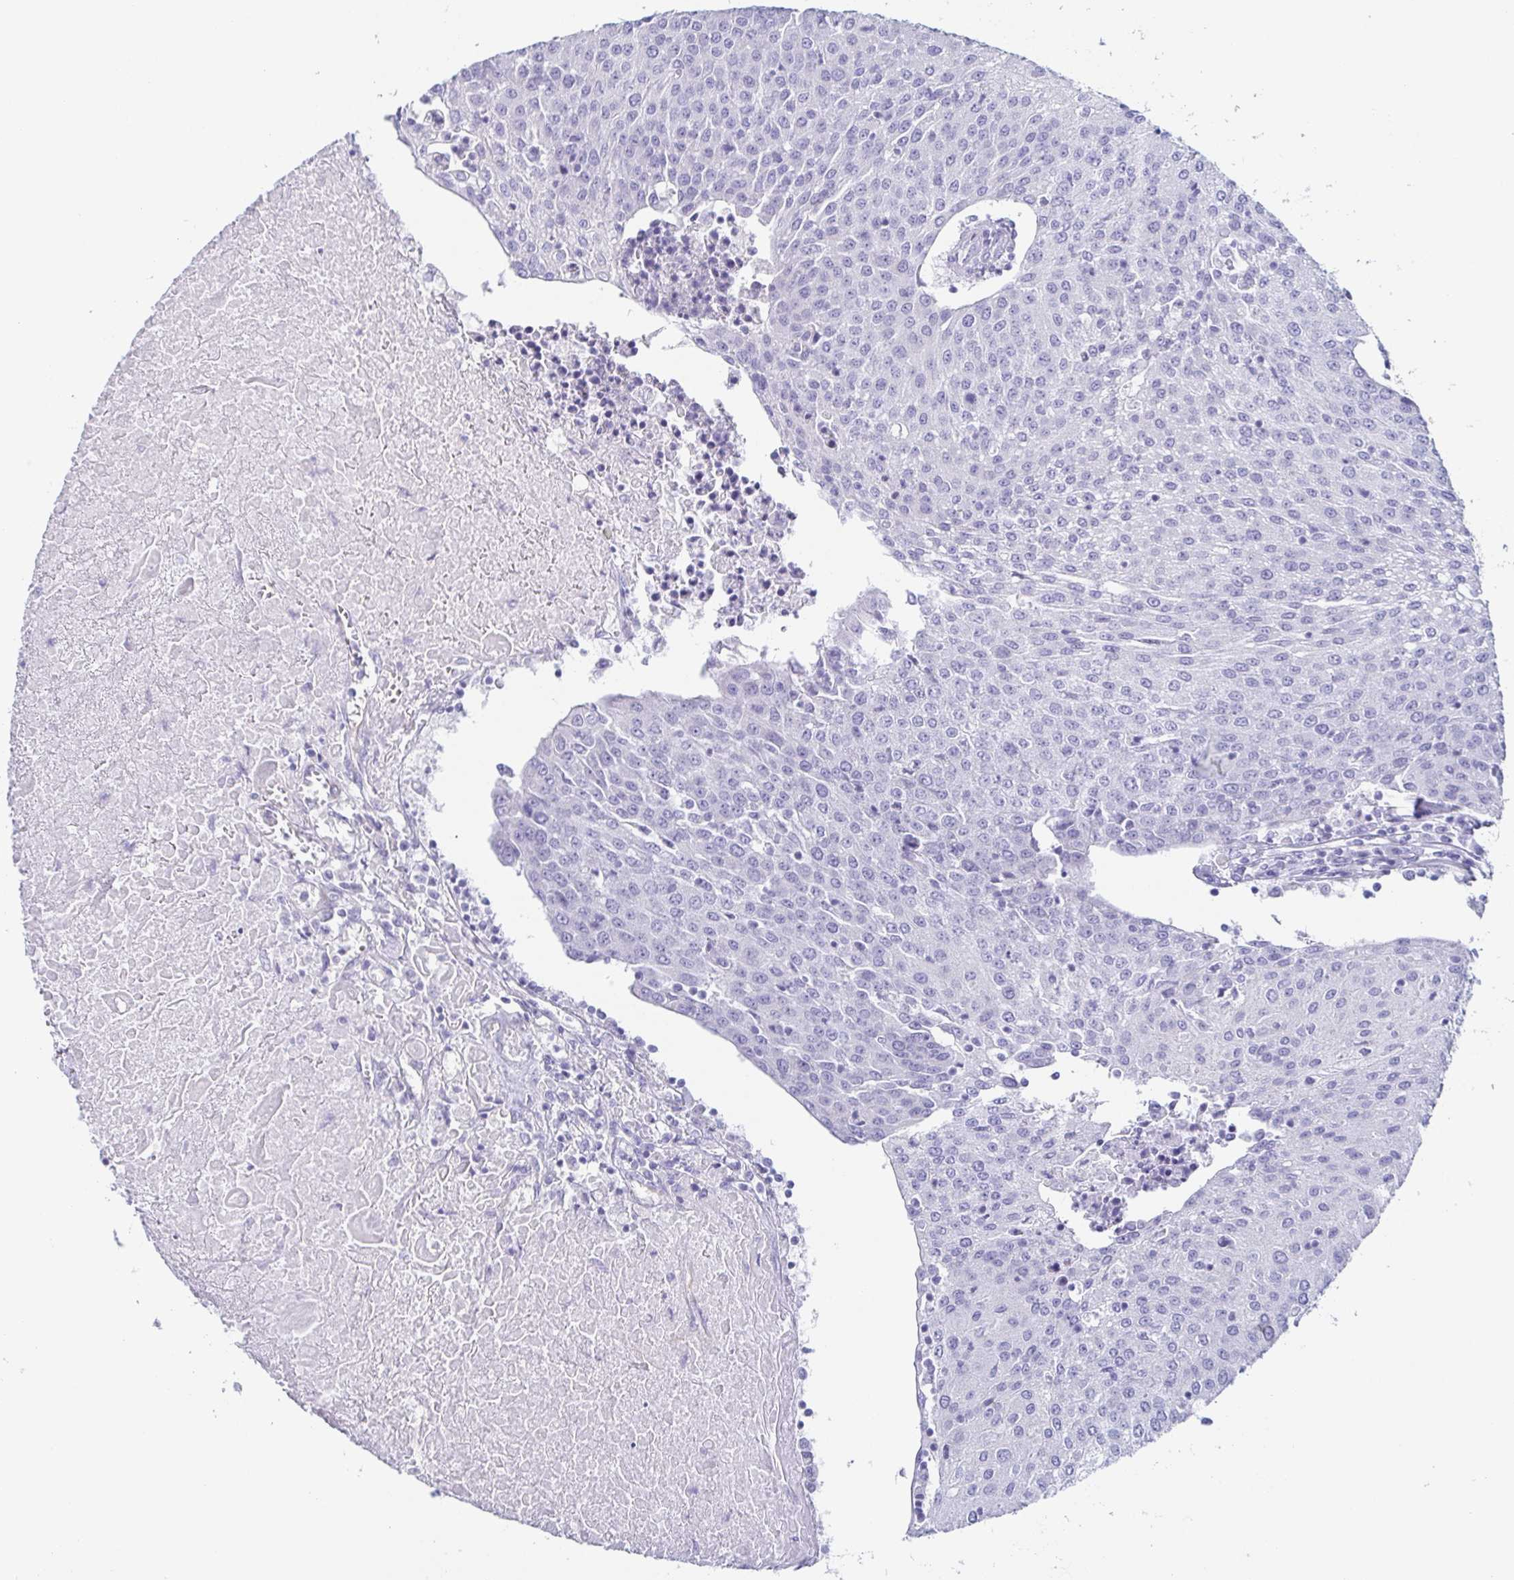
{"staining": {"intensity": "negative", "quantity": "none", "location": "none"}, "tissue": "urothelial cancer", "cell_type": "Tumor cells", "image_type": "cancer", "snomed": [{"axis": "morphology", "description": "Urothelial carcinoma, High grade"}, {"axis": "topography", "description": "Urinary bladder"}], "caption": "This is a micrograph of immunohistochemistry (IHC) staining of urothelial cancer, which shows no positivity in tumor cells. (DAB (3,3'-diaminobenzidine) immunohistochemistry, high magnification).", "gene": "PRR27", "patient": {"sex": "female", "age": 85}}